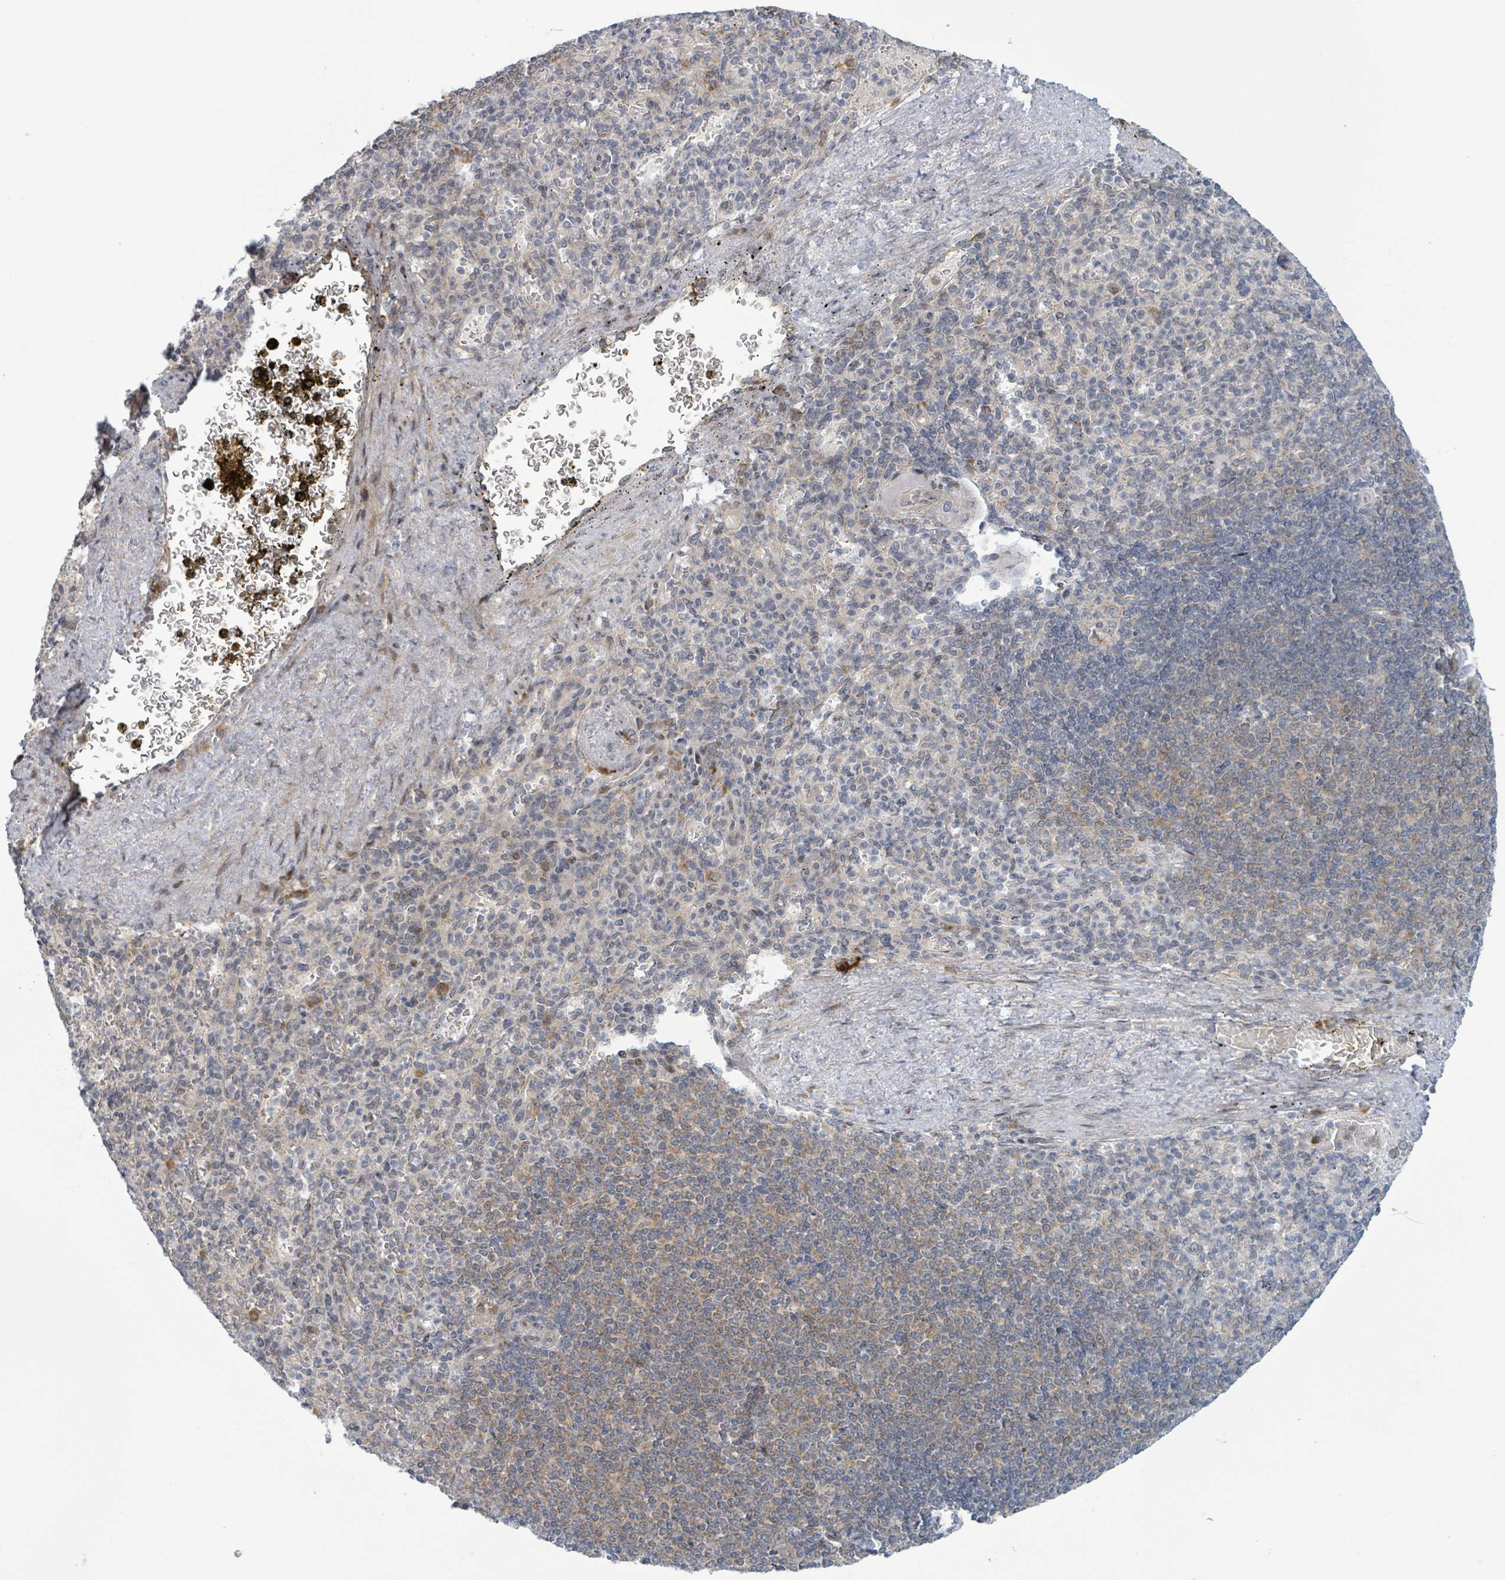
{"staining": {"intensity": "negative", "quantity": "none", "location": "none"}, "tissue": "spleen", "cell_type": "Cells in red pulp", "image_type": "normal", "snomed": [{"axis": "morphology", "description": "Normal tissue, NOS"}, {"axis": "topography", "description": "Spleen"}], "caption": "A photomicrograph of spleen stained for a protein reveals no brown staining in cells in red pulp. Brightfield microscopy of immunohistochemistry (IHC) stained with DAB (3,3'-diaminobenzidine) (brown) and hematoxylin (blue), captured at high magnification.", "gene": "RPL32", "patient": {"sex": "female", "age": 74}}